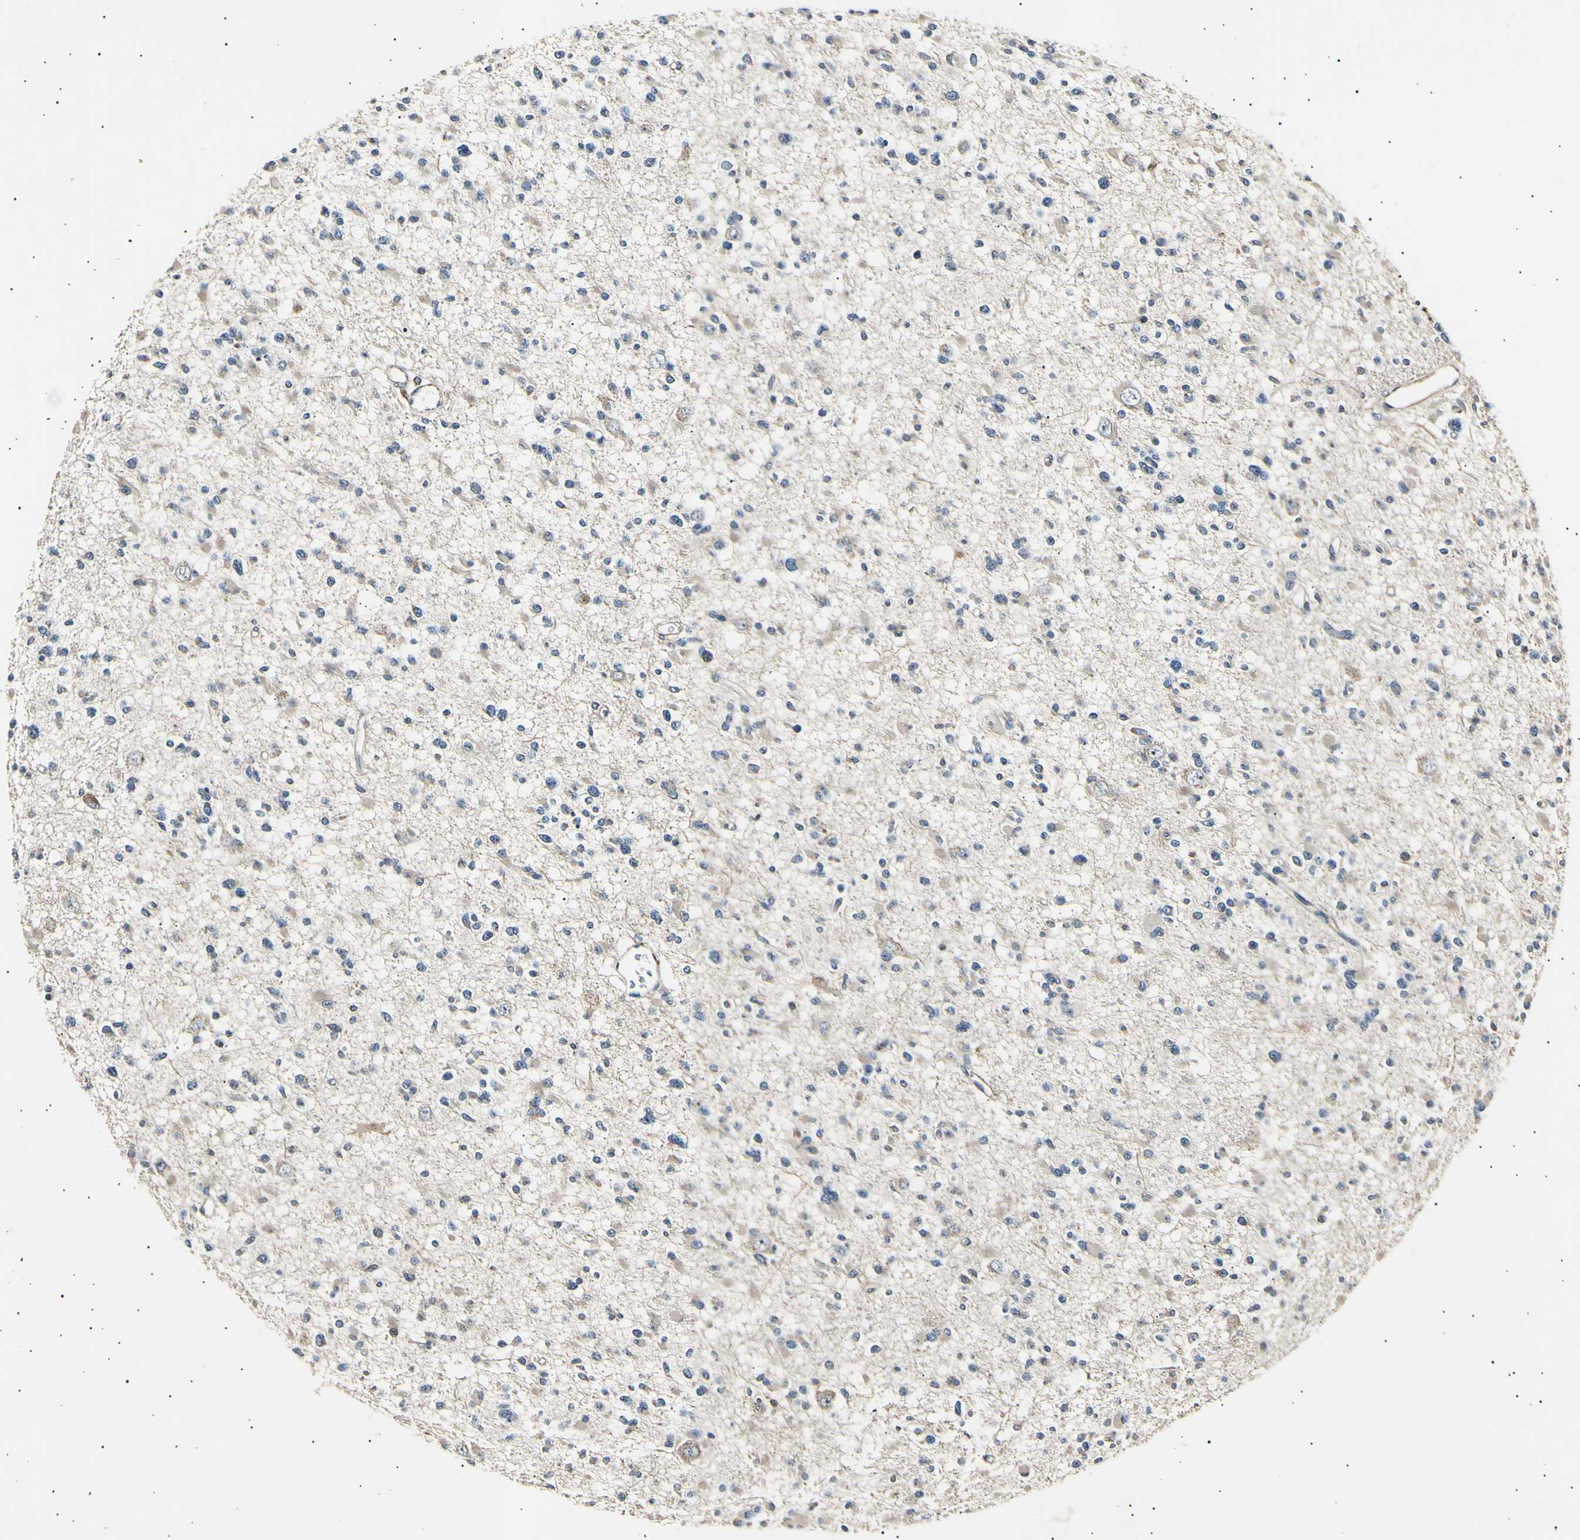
{"staining": {"intensity": "negative", "quantity": "none", "location": "none"}, "tissue": "glioma", "cell_type": "Tumor cells", "image_type": "cancer", "snomed": [{"axis": "morphology", "description": "Glioma, malignant, Low grade"}, {"axis": "topography", "description": "Brain"}], "caption": "Tumor cells are negative for brown protein staining in malignant low-grade glioma.", "gene": "ITGA6", "patient": {"sex": "female", "age": 22}}